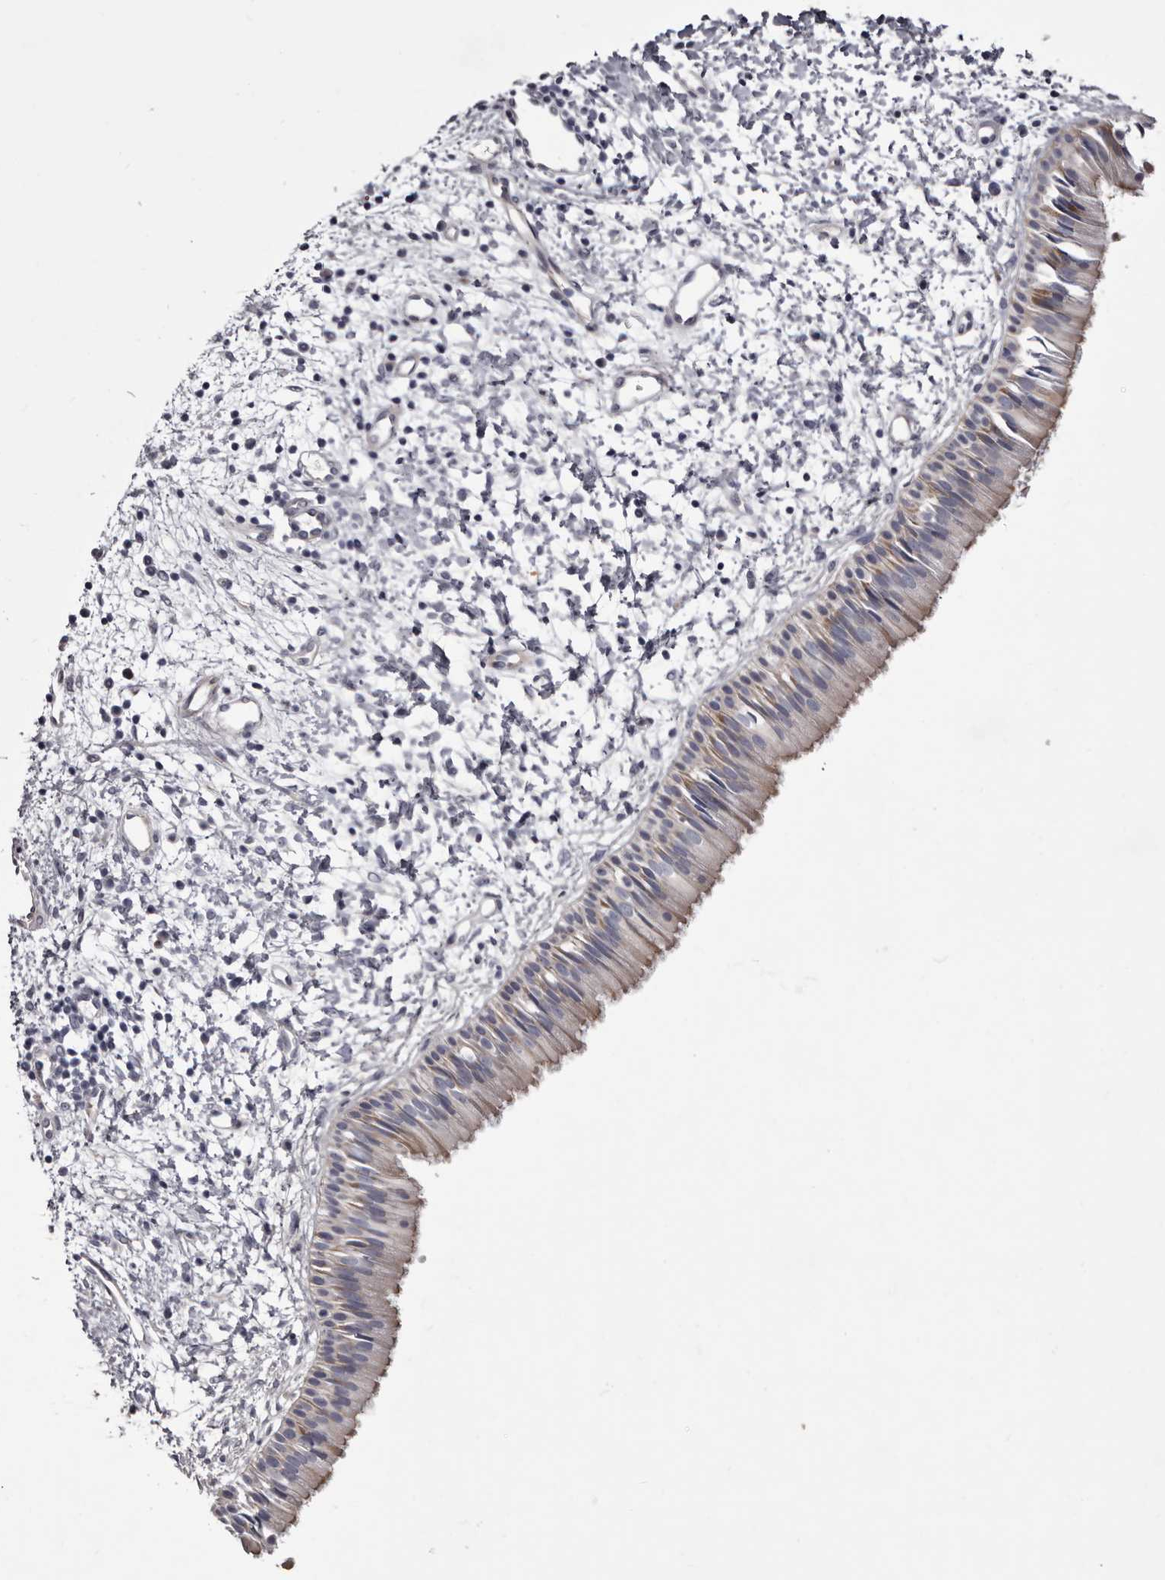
{"staining": {"intensity": "moderate", "quantity": "25%-75%", "location": "cytoplasmic/membranous"}, "tissue": "nasopharynx", "cell_type": "Respiratory epithelial cells", "image_type": "normal", "snomed": [{"axis": "morphology", "description": "Normal tissue, NOS"}, {"axis": "topography", "description": "Nasopharynx"}], "caption": "About 25%-75% of respiratory epithelial cells in normal human nasopharynx demonstrate moderate cytoplasmic/membranous protein staining as visualized by brown immunohistochemical staining.", "gene": "PEG10", "patient": {"sex": "male", "age": 22}}